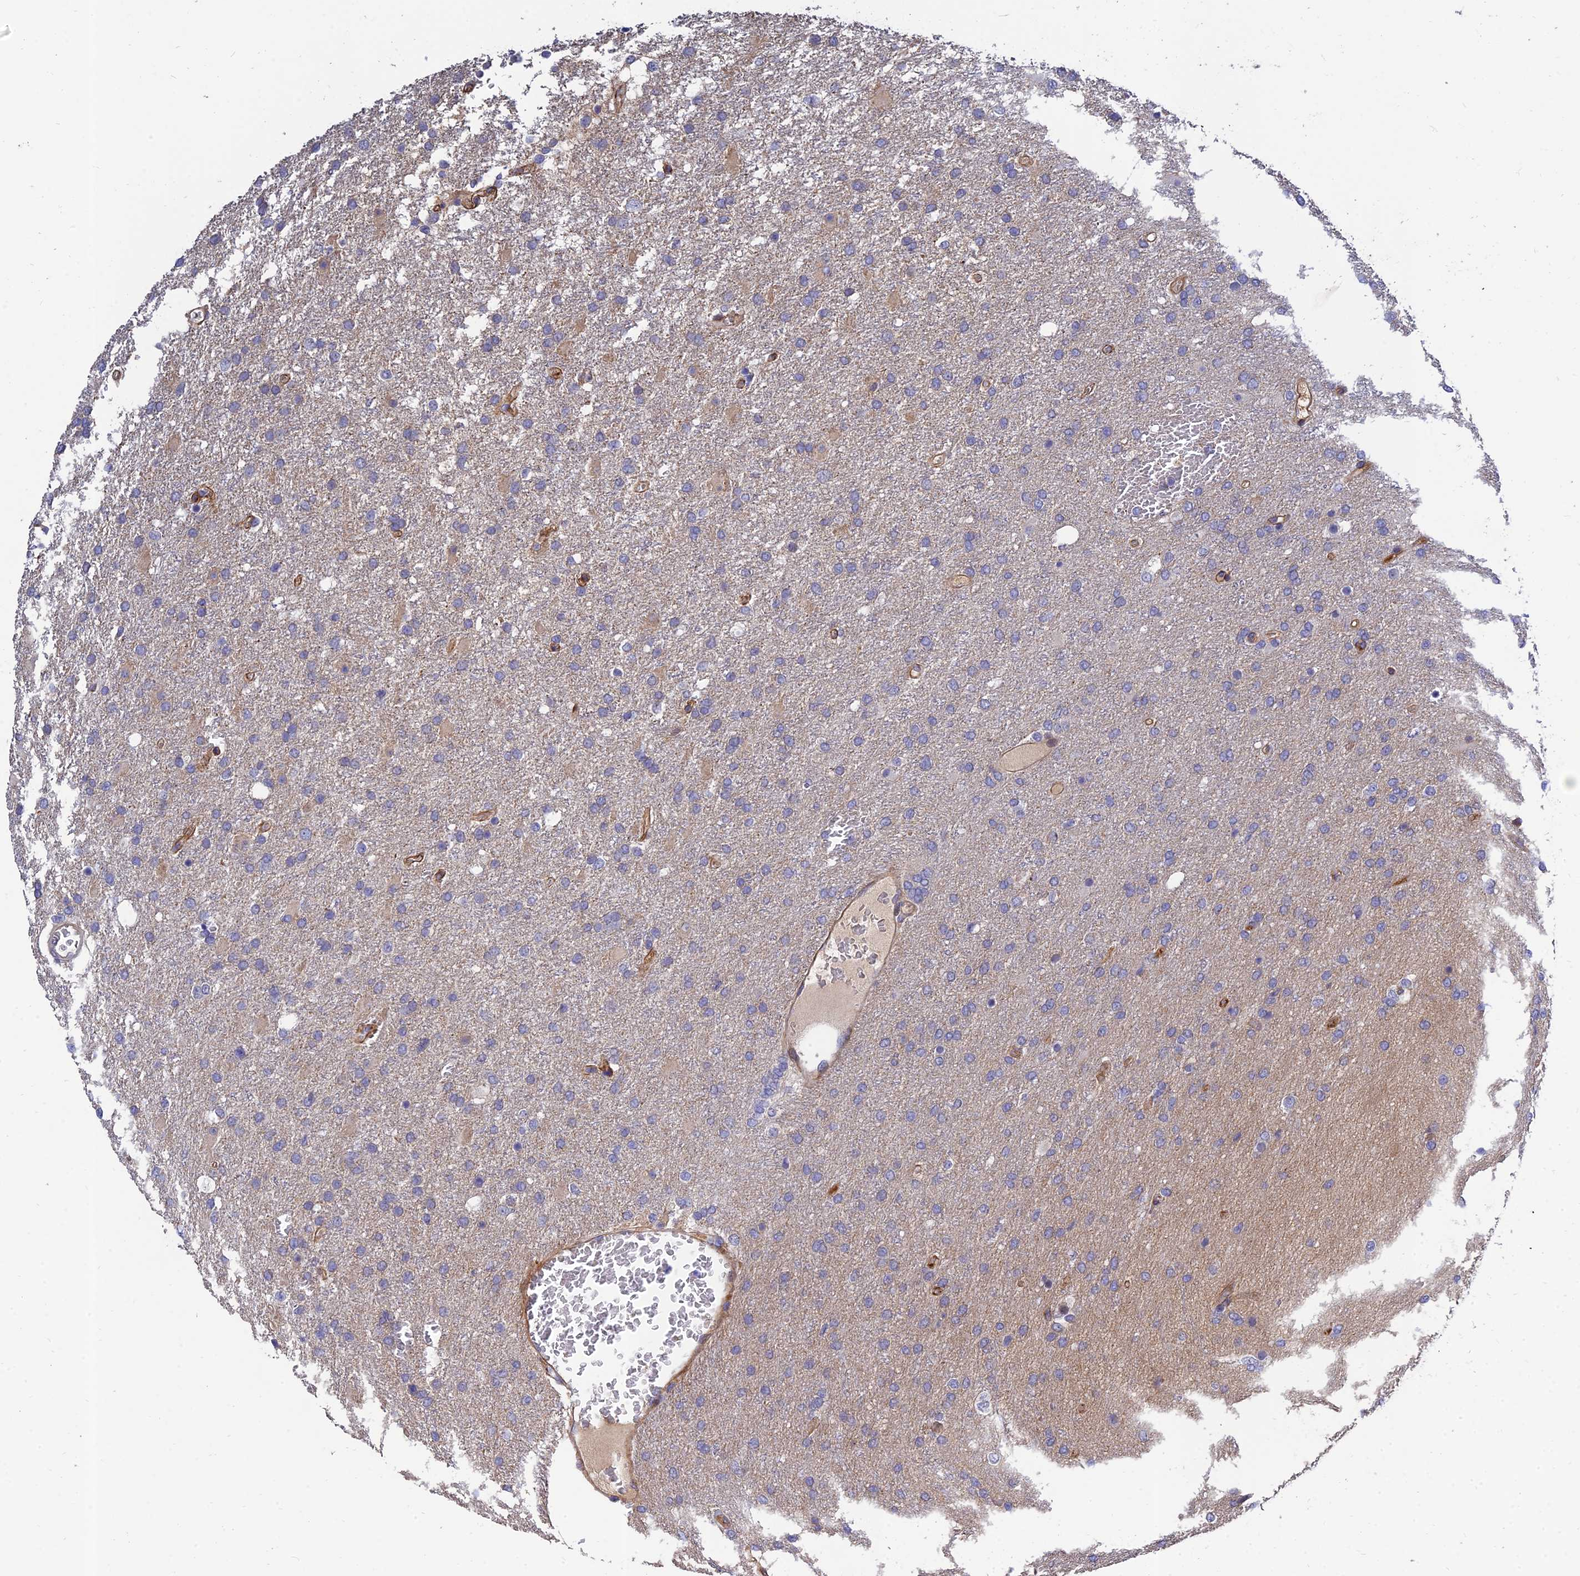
{"staining": {"intensity": "negative", "quantity": "none", "location": "none"}, "tissue": "glioma", "cell_type": "Tumor cells", "image_type": "cancer", "snomed": [{"axis": "morphology", "description": "Glioma, malignant, High grade"}, {"axis": "topography", "description": "Brain"}], "caption": "This is an immunohistochemistry micrograph of malignant glioma (high-grade). There is no staining in tumor cells.", "gene": "MRPL35", "patient": {"sex": "female", "age": 74}}